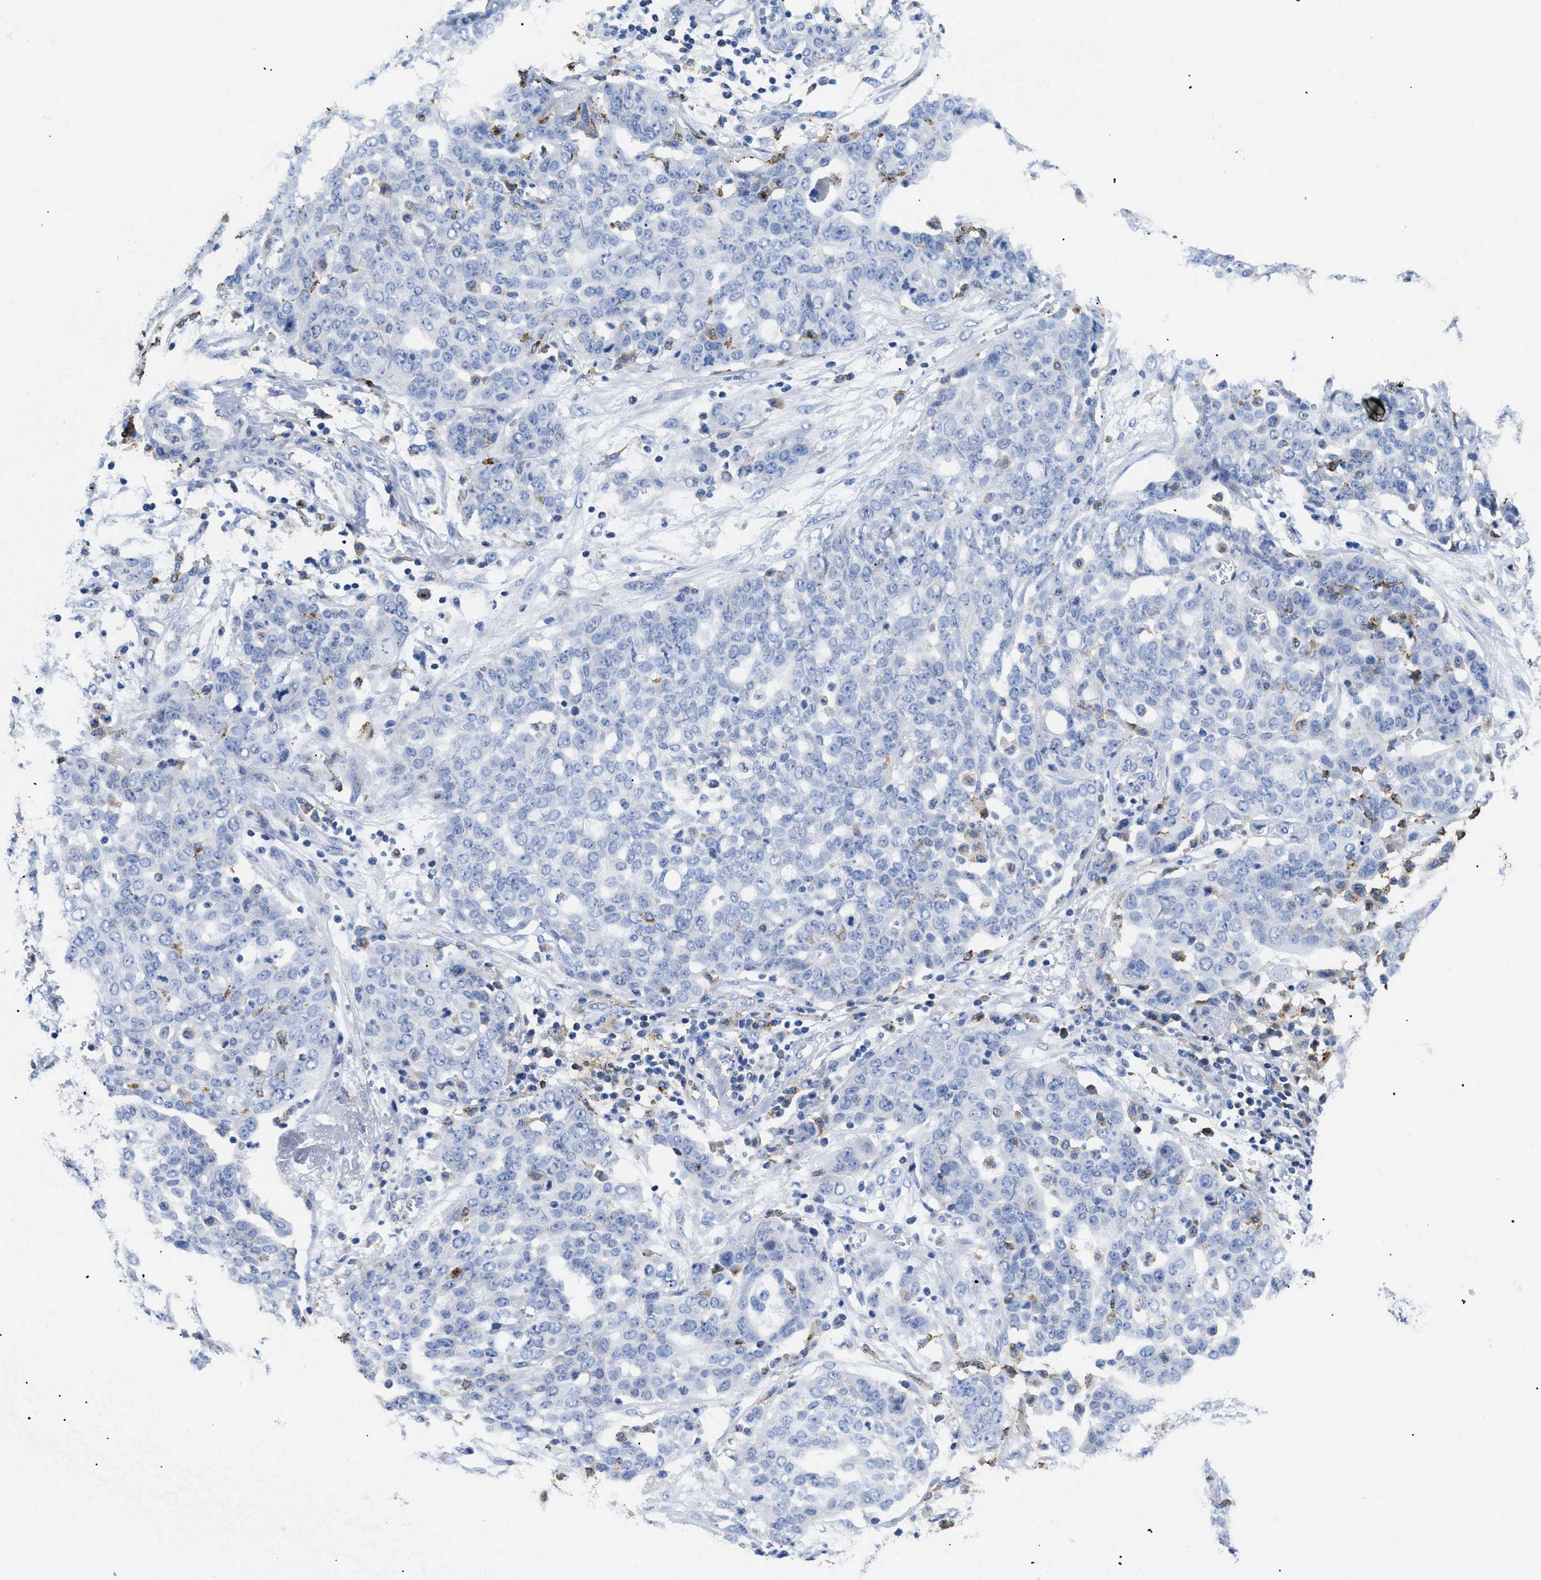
{"staining": {"intensity": "negative", "quantity": "none", "location": "none"}, "tissue": "ovarian cancer", "cell_type": "Tumor cells", "image_type": "cancer", "snomed": [{"axis": "morphology", "description": "Cystadenocarcinoma, serous, NOS"}, {"axis": "topography", "description": "Soft tissue"}, {"axis": "topography", "description": "Ovary"}], "caption": "The micrograph displays no staining of tumor cells in ovarian cancer (serous cystadenocarcinoma).", "gene": "HLA-DPA1", "patient": {"sex": "female", "age": 57}}